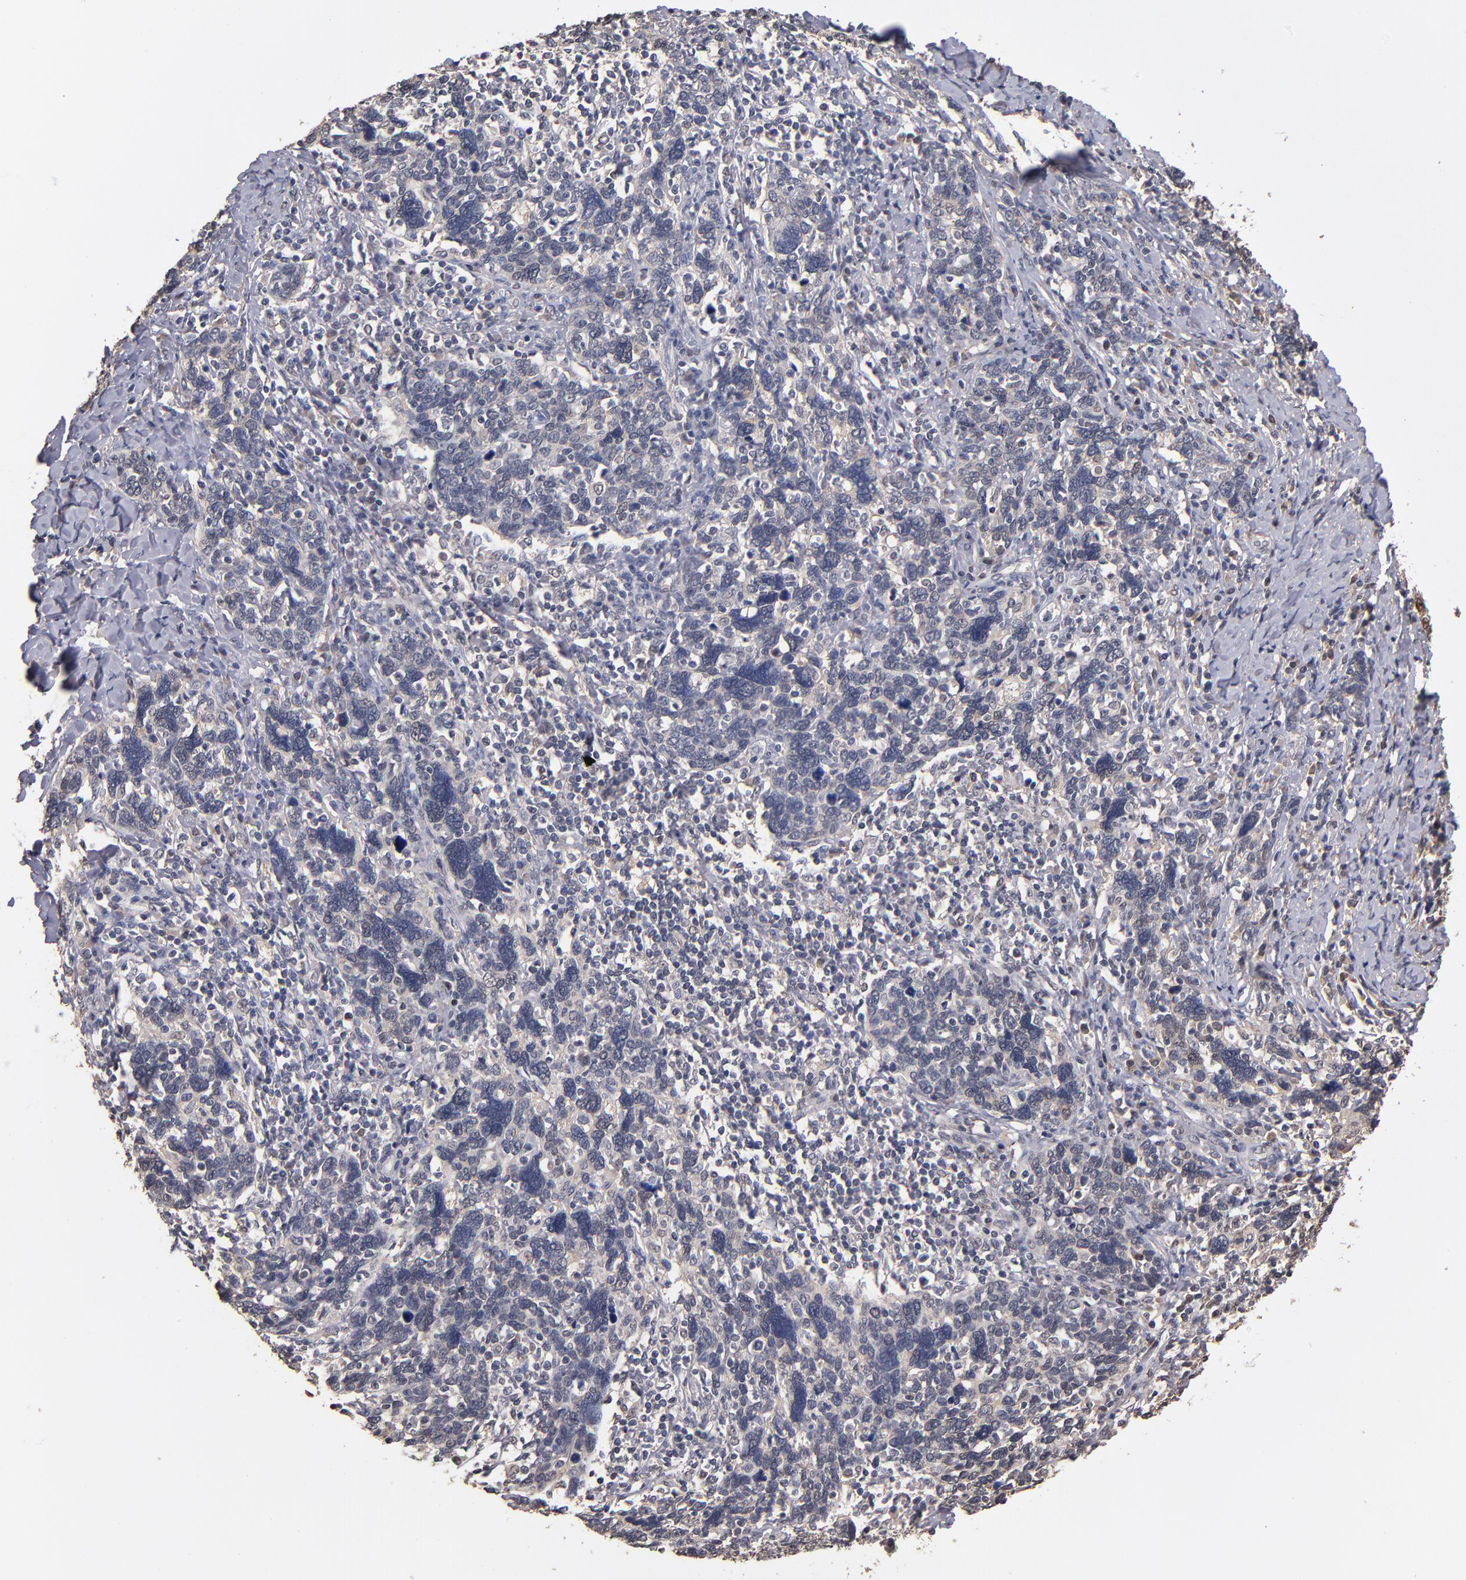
{"staining": {"intensity": "weak", "quantity": "<25%", "location": "nuclear"}, "tissue": "cervical cancer", "cell_type": "Tumor cells", "image_type": "cancer", "snomed": [{"axis": "morphology", "description": "Squamous cell carcinoma, NOS"}, {"axis": "topography", "description": "Cervix"}], "caption": "A photomicrograph of cervical squamous cell carcinoma stained for a protein shows no brown staining in tumor cells.", "gene": "PSMD10", "patient": {"sex": "female", "age": 41}}